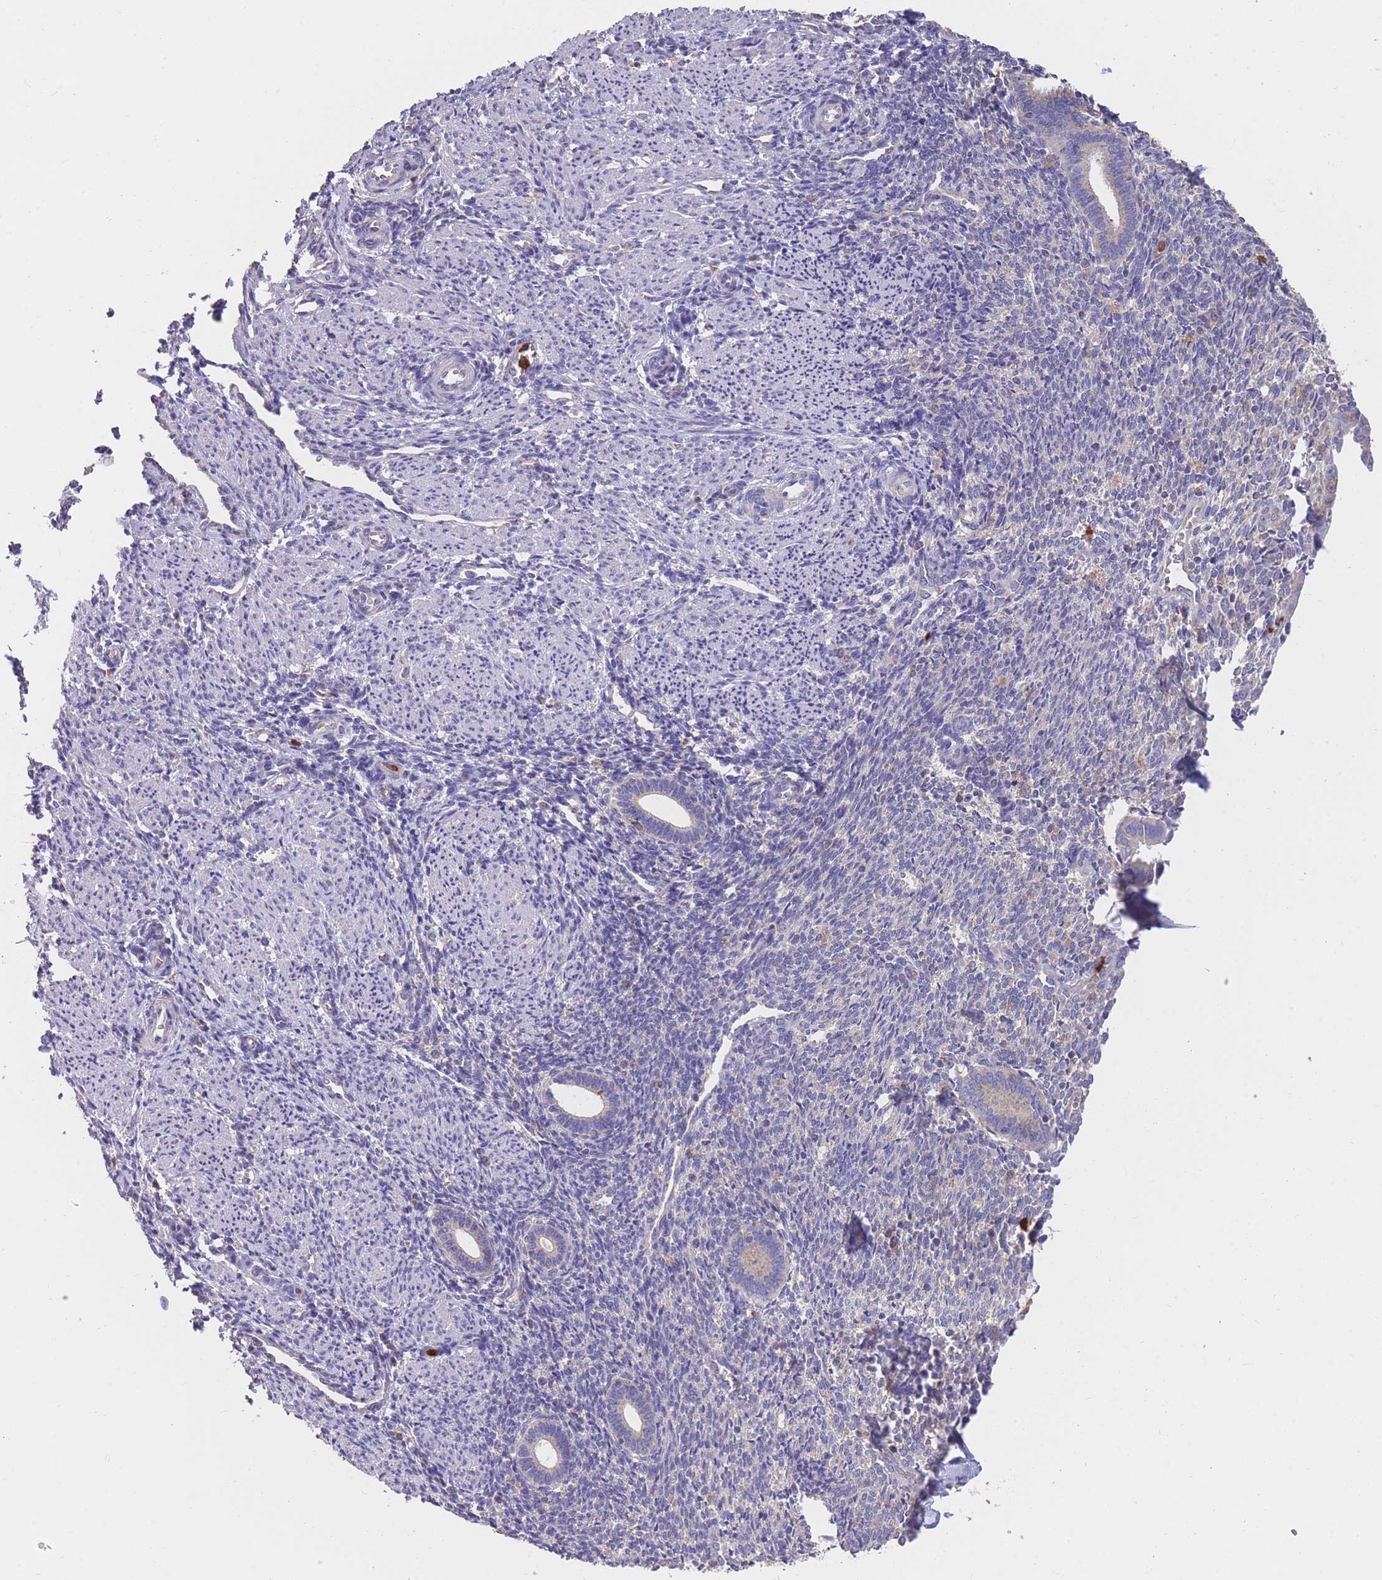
{"staining": {"intensity": "negative", "quantity": "none", "location": "none"}, "tissue": "endometrium", "cell_type": "Cells in endometrial stroma", "image_type": "normal", "snomed": [{"axis": "morphology", "description": "Normal tissue, NOS"}, {"axis": "topography", "description": "Endometrium"}], "caption": "Immunohistochemistry (IHC) image of normal endometrium: endometrium stained with DAB (3,3'-diaminobenzidine) displays no significant protein expression in cells in endometrial stroma. (Stains: DAB (3,3'-diaminobenzidine) immunohistochemistry (IHC) with hematoxylin counter stain, Microscopy: brightfield microscopy at high magnification).", "gene": "CLEC12A", "patient": {"sex": "female", "age": 32}}